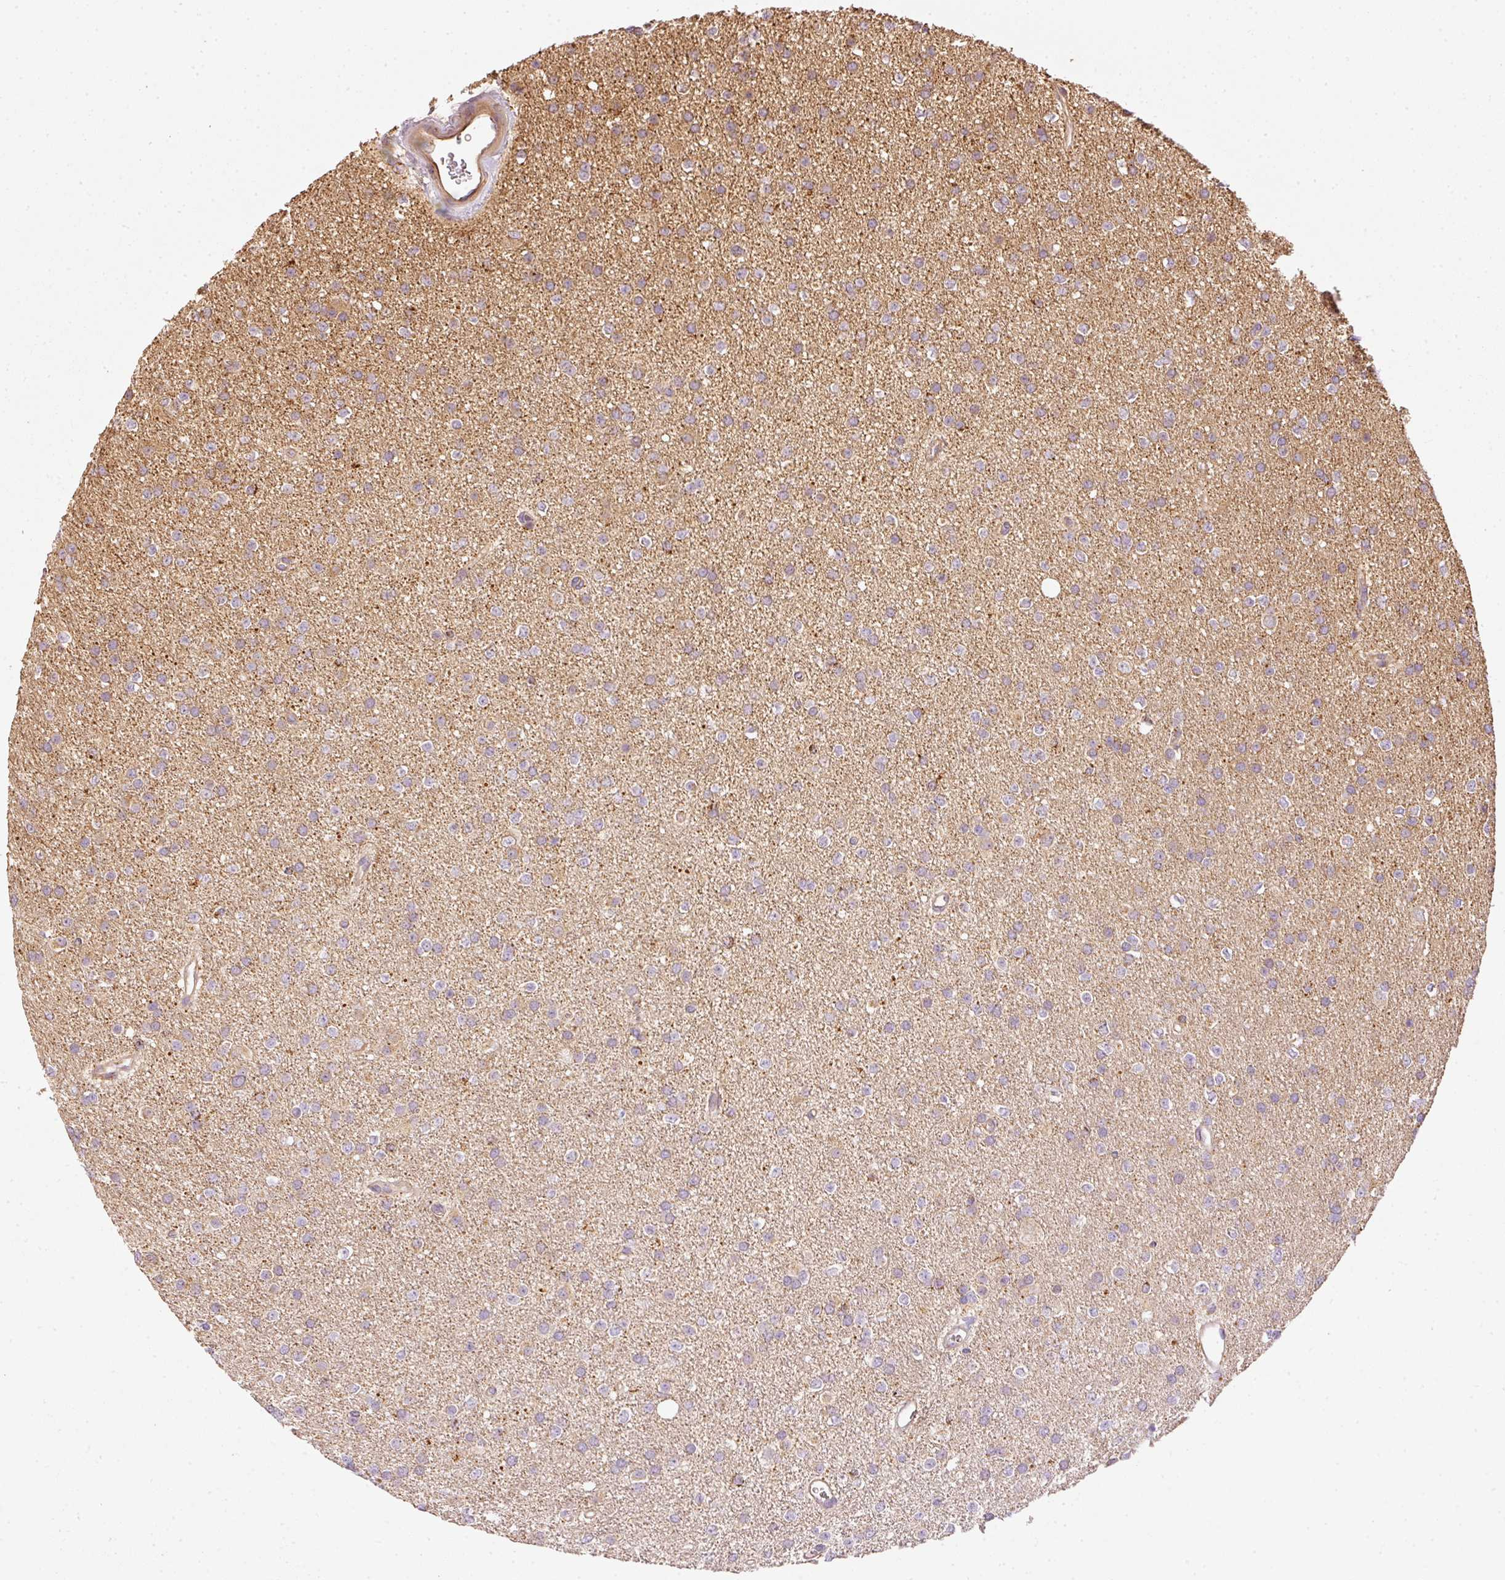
{"staining": {"intensity": "weak", "quantity": "<25%", "location": "cytoplasmic/membranous"}, "tissue": "glioma", "cell_type": "Tumor cells", "image_type": "cancer", "snomed": [{"axis": "morphology", "description": "Glioma, malignant, Low grade"}, {"axis": "topography", "description": "Brain"}], "caption": "Glioma was stained to show a protein in brown. There is no significant expression in tumor cells.", "gene": "MTHFD1L", "patient": {"sex": "female", "age": 34}}